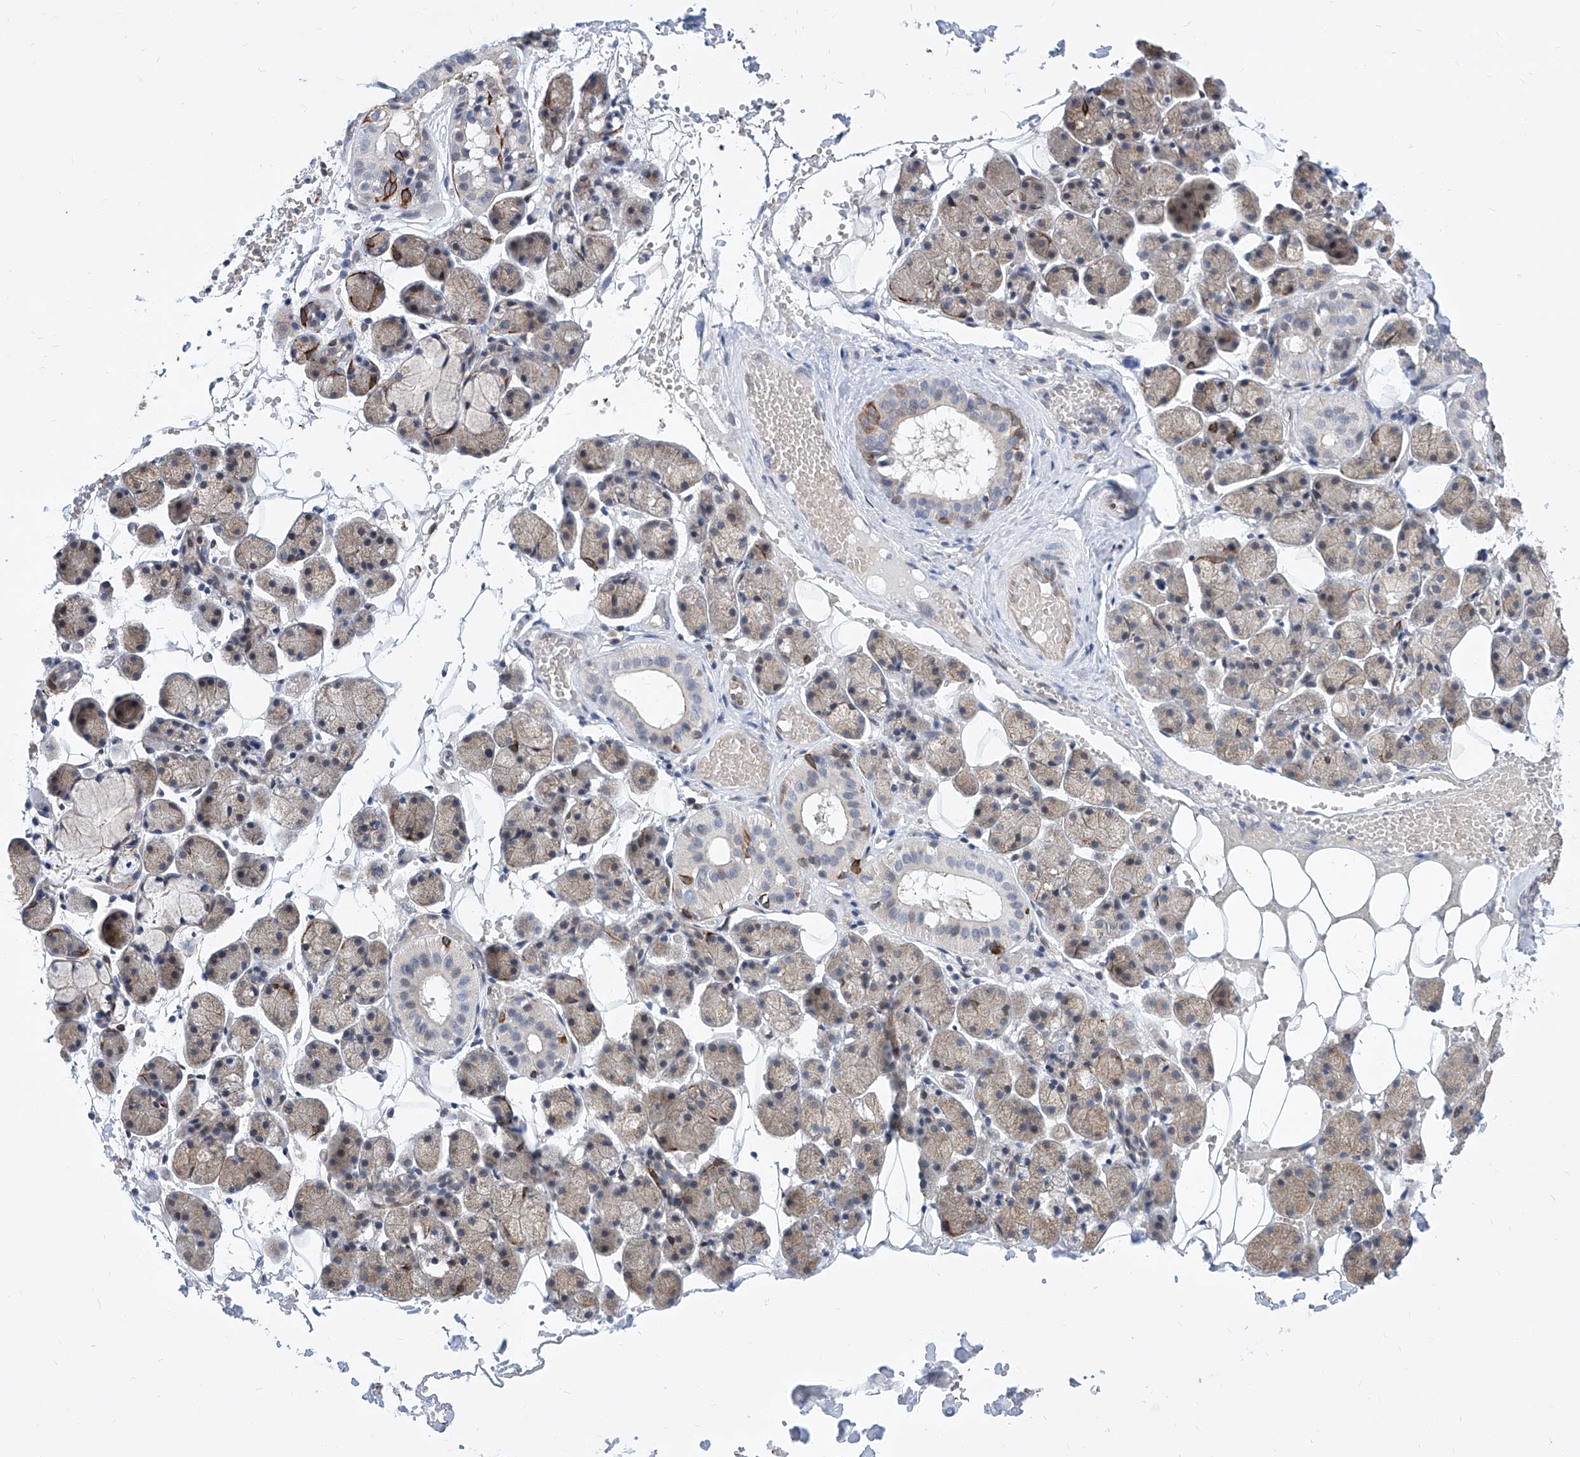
{"staining": {"intensity": "weak", "quantity": "<25%", "location": "cytoplasmic/membranous"}, "tissue": "salivary gland", "cell_type": "Glandular cells", "image_type": "normal", "snomed": [{"axis": "morphology", "description": "Normal tissue, NOS"}, {"axis": "topography", "description": "Salivary gland"}], "caption": "Immunohistochemistry of benign human salivary gland exhibits no staining in glandular cells.", "gene": "MX2", "patient": {"sex": "female", "age": 33}}